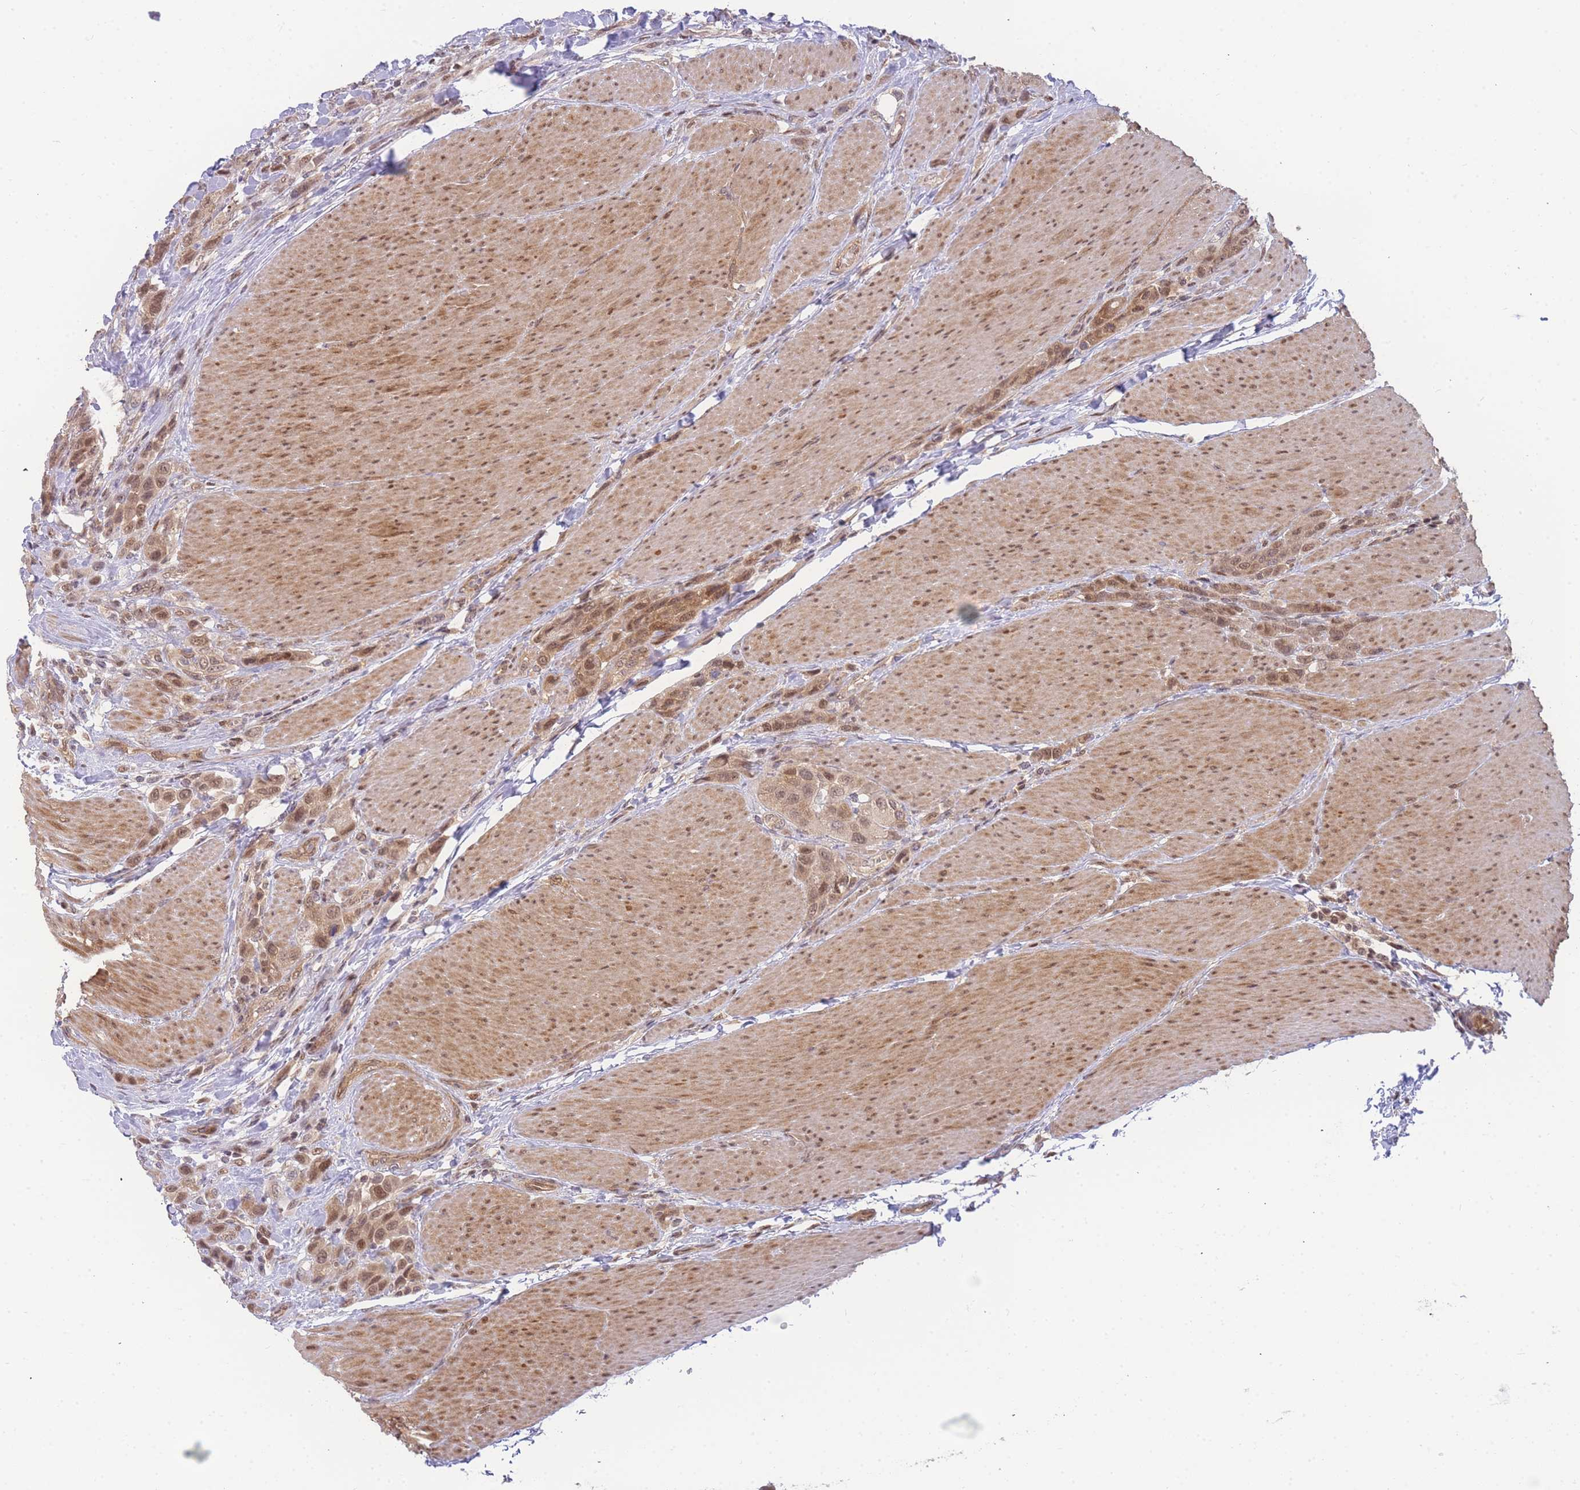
{"staining": {"intensity": "moderate", "quantity": ">75%", "location": "cytoplasmic/membranous,nuclear"}, "tissue": "urothelial cancer", "cell_type": "Tumor cells", "image_type": "cancer", "snomed": [{"axis": "morphology", "description": "Urothelial carcinoma, High grade"}, {"axis": "topography", "description": "Urinary bladder"}], "caption": "Immunohistochemical staining of human high-grade urothelial carcinoma displays medium levels of moderate cytoplasmic/membranous and nuclear staining in about >75% of tumor cells.", "gene": "KIAA1191", "patient": {"sex": "male", "age": 50}}